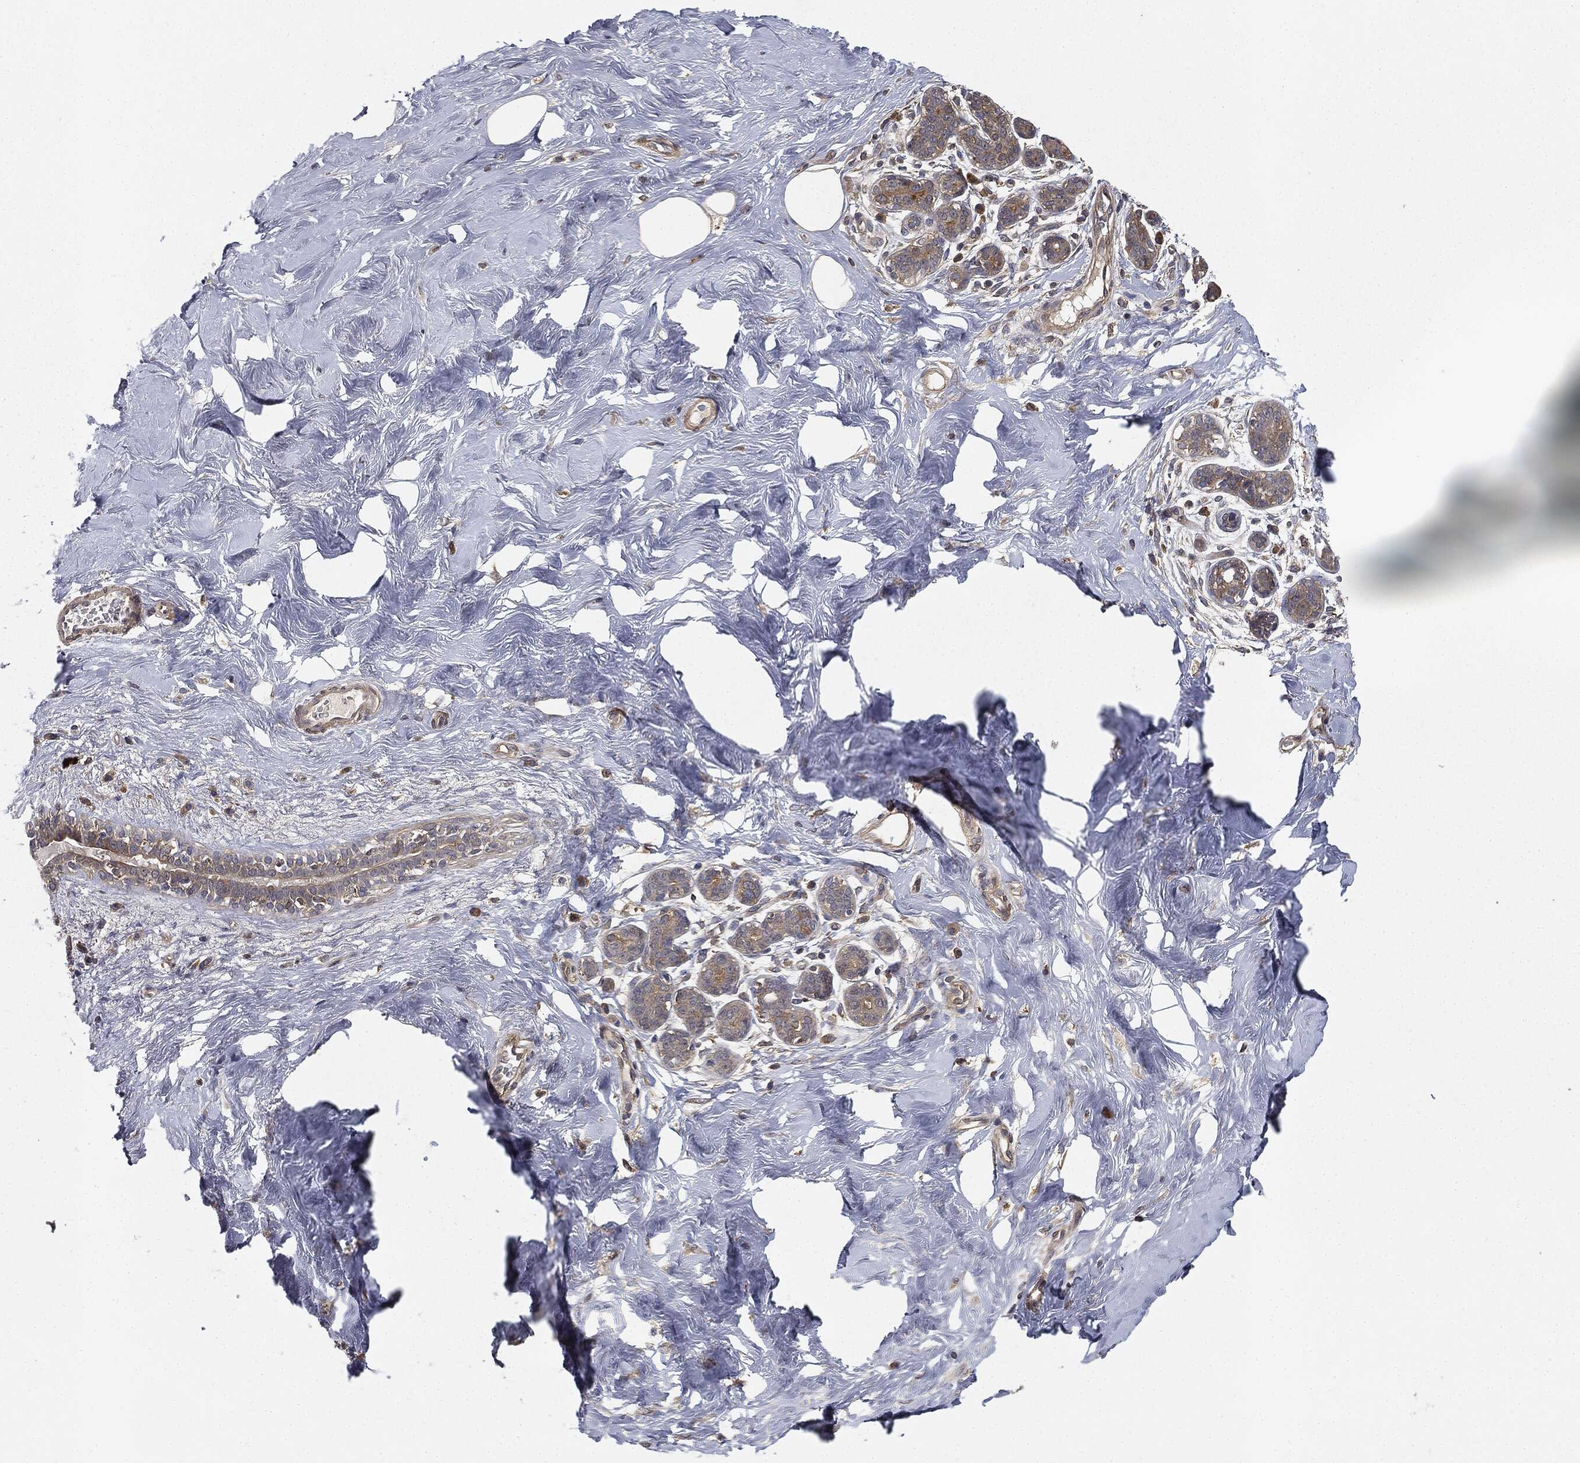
{"staining": {"intensity": "weak", "quantity": ">75%", "location": "cytoplasmic/membranous"}, "tissue": "breast", "cell_type": "Glandular cells", "image_type": "normal", "snomed": [{"axis": "morphology", "description": "Normal tissue, NOS"}, {"axis": "topography", "description": "Breast"}], "caption": "The image reveals immunohistochemical staining of benign breast. There is weak cytoplasmic/membranous positivity is present in approximately >75% of glandular cells.", "gene": "MIER2", "patient": {"sex": "female", "age": 43}}